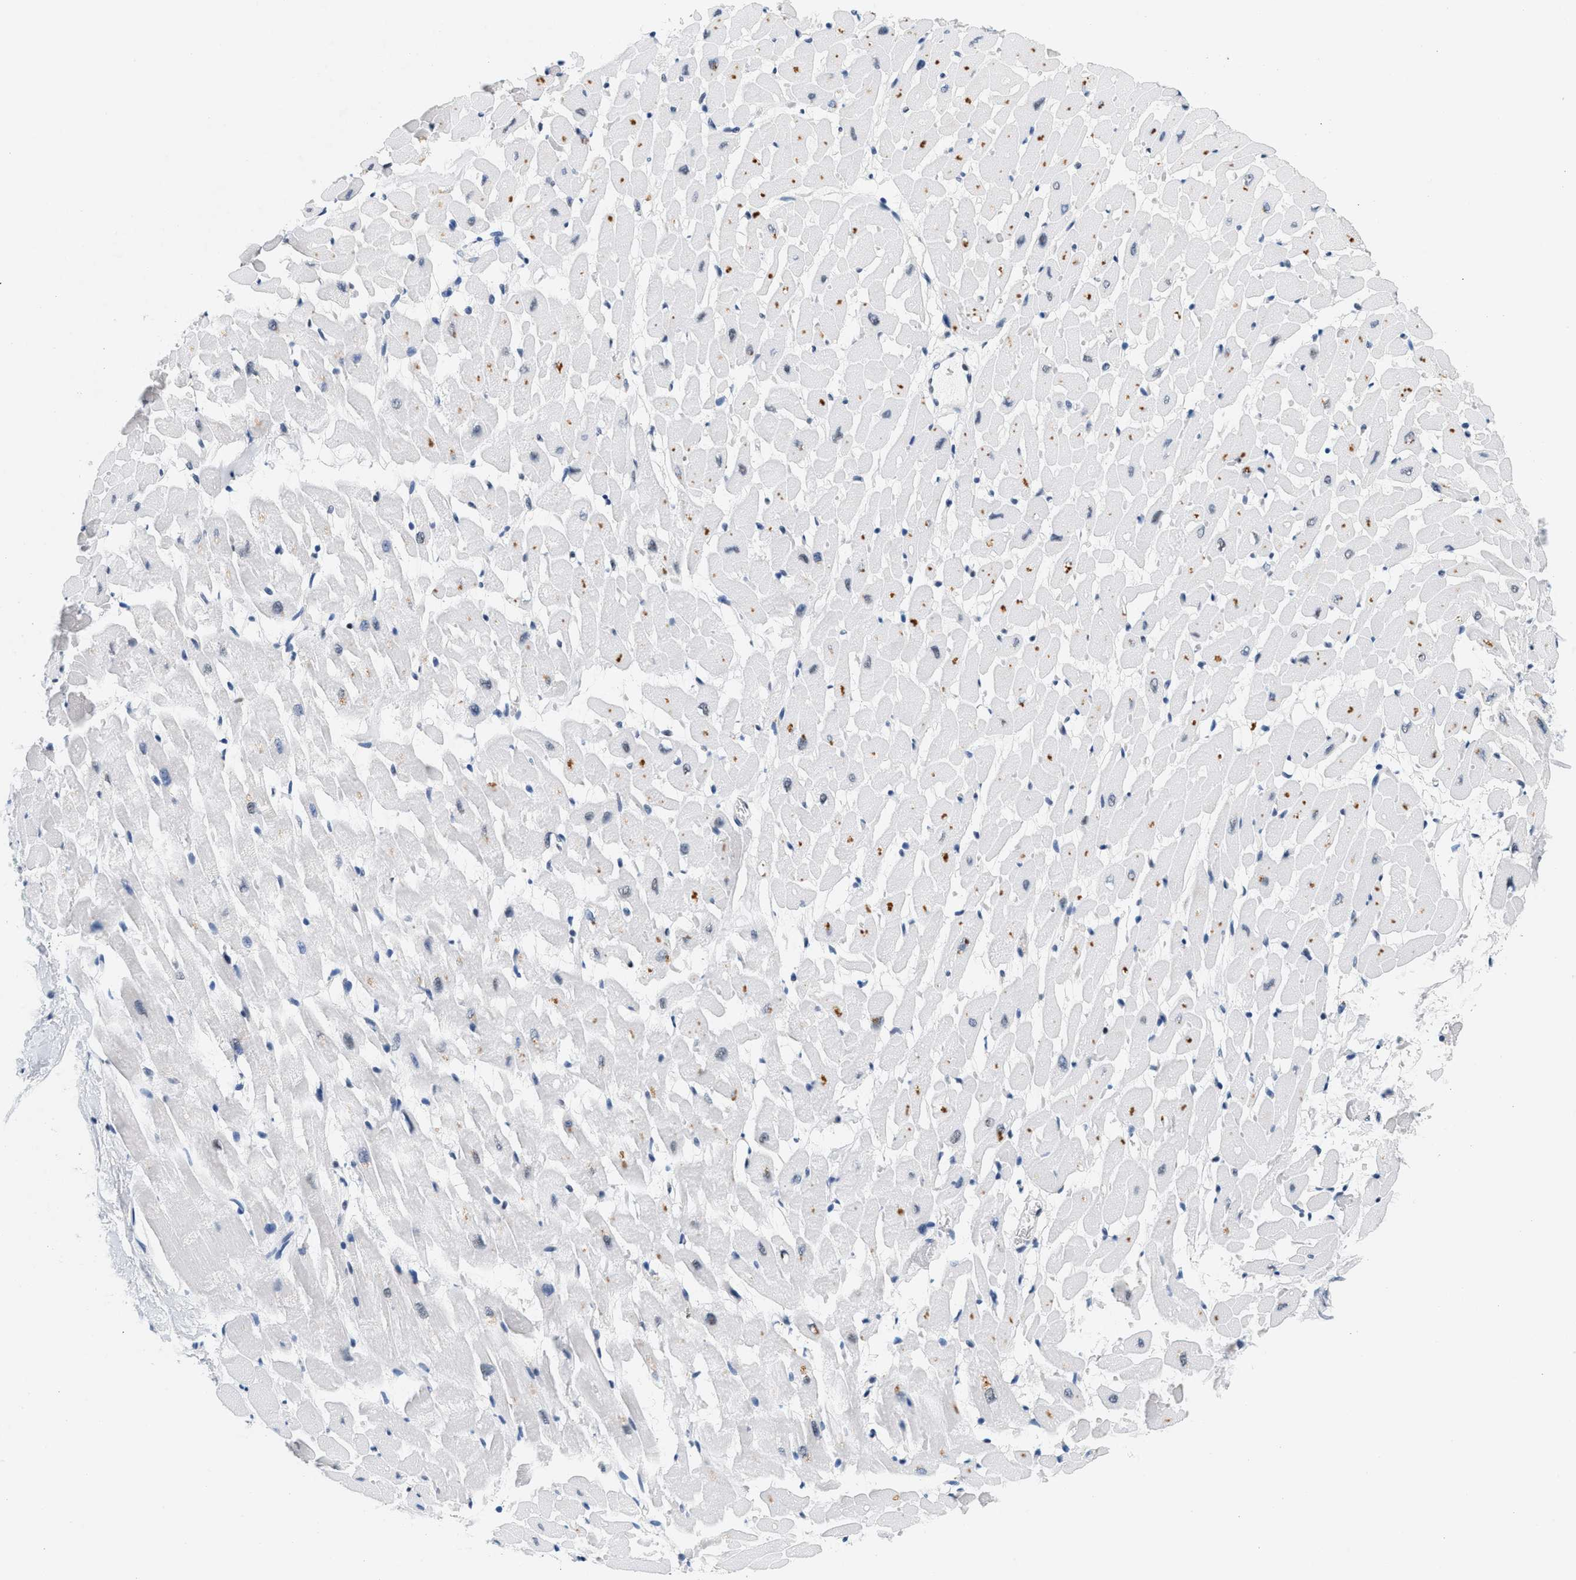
{"staining": {"intensity": "negative", "quantity": "none", "location": "none"}, "tissue": "heart muscle", "cell_type": "Cardiomyocytes", "image_type": "normal", "snomed": [{"axis": "morphology", "description": "Normal tissue, NOS"}, {"axis": "topography", "description": "Heart"}], "caption": "High power microscopy micrograph of an immunohistochemistry histopathology image of normal heart muscle, revealing no significant expression in cardiomyocytes.", "gene": "ATF2", "patient": {"sex": "male", "age": 45}}